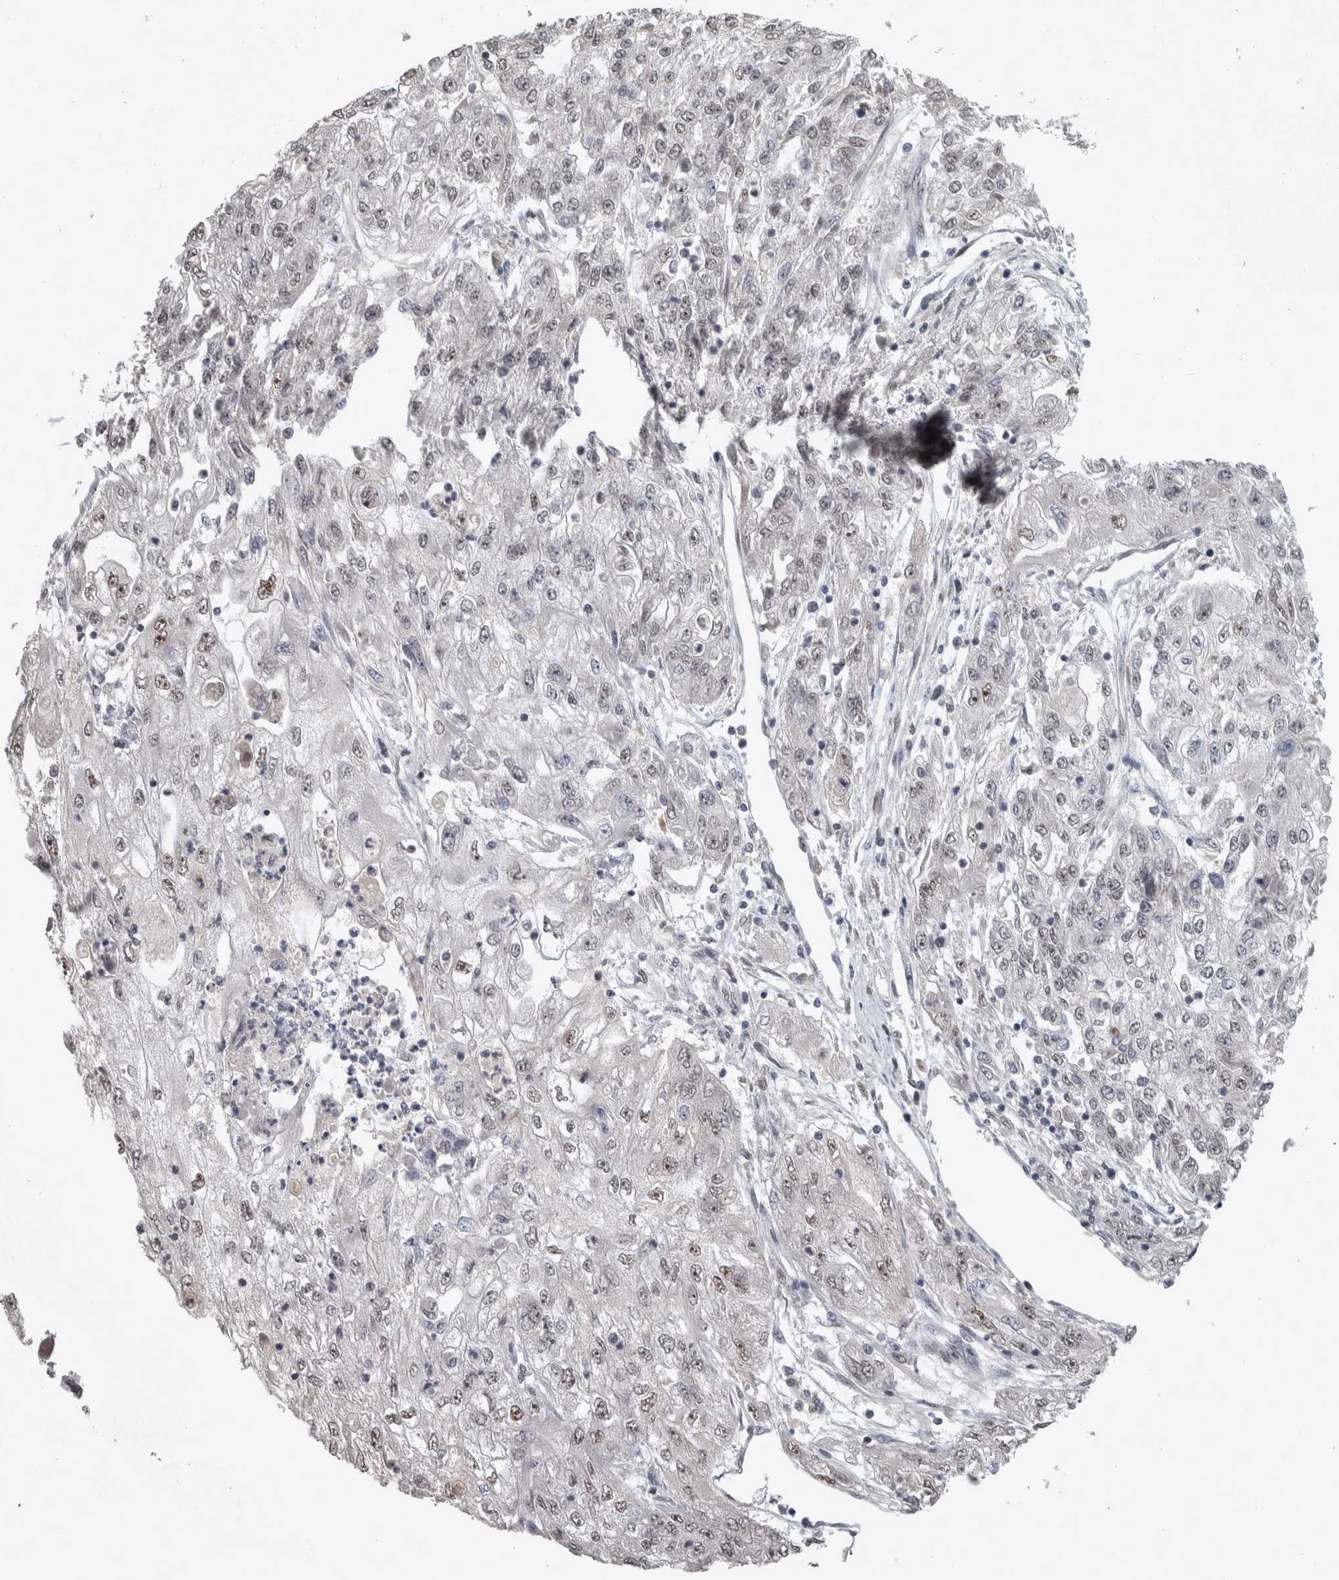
{"staining": {"intensity": "weak", "quantity": "<25%", "location": "nuclear"}, "tissue": "endometrial cancer", "cell_type": "Tumor cells", "image_type": "cancer", "snomed": [{"axis": "morphology", "description": "Adenocarcinoma, NOS"}, {"axis": "topography", "description": "Endometrium"}], "caption": "DAB (3,3'-diaminobenzidine) immunohistochemical staining of endometrial adenocarcinoma demonstrates no significant expression in tumor cells.", "gene": "DDX42", "patient": {"sex": "female", "age": 49}}